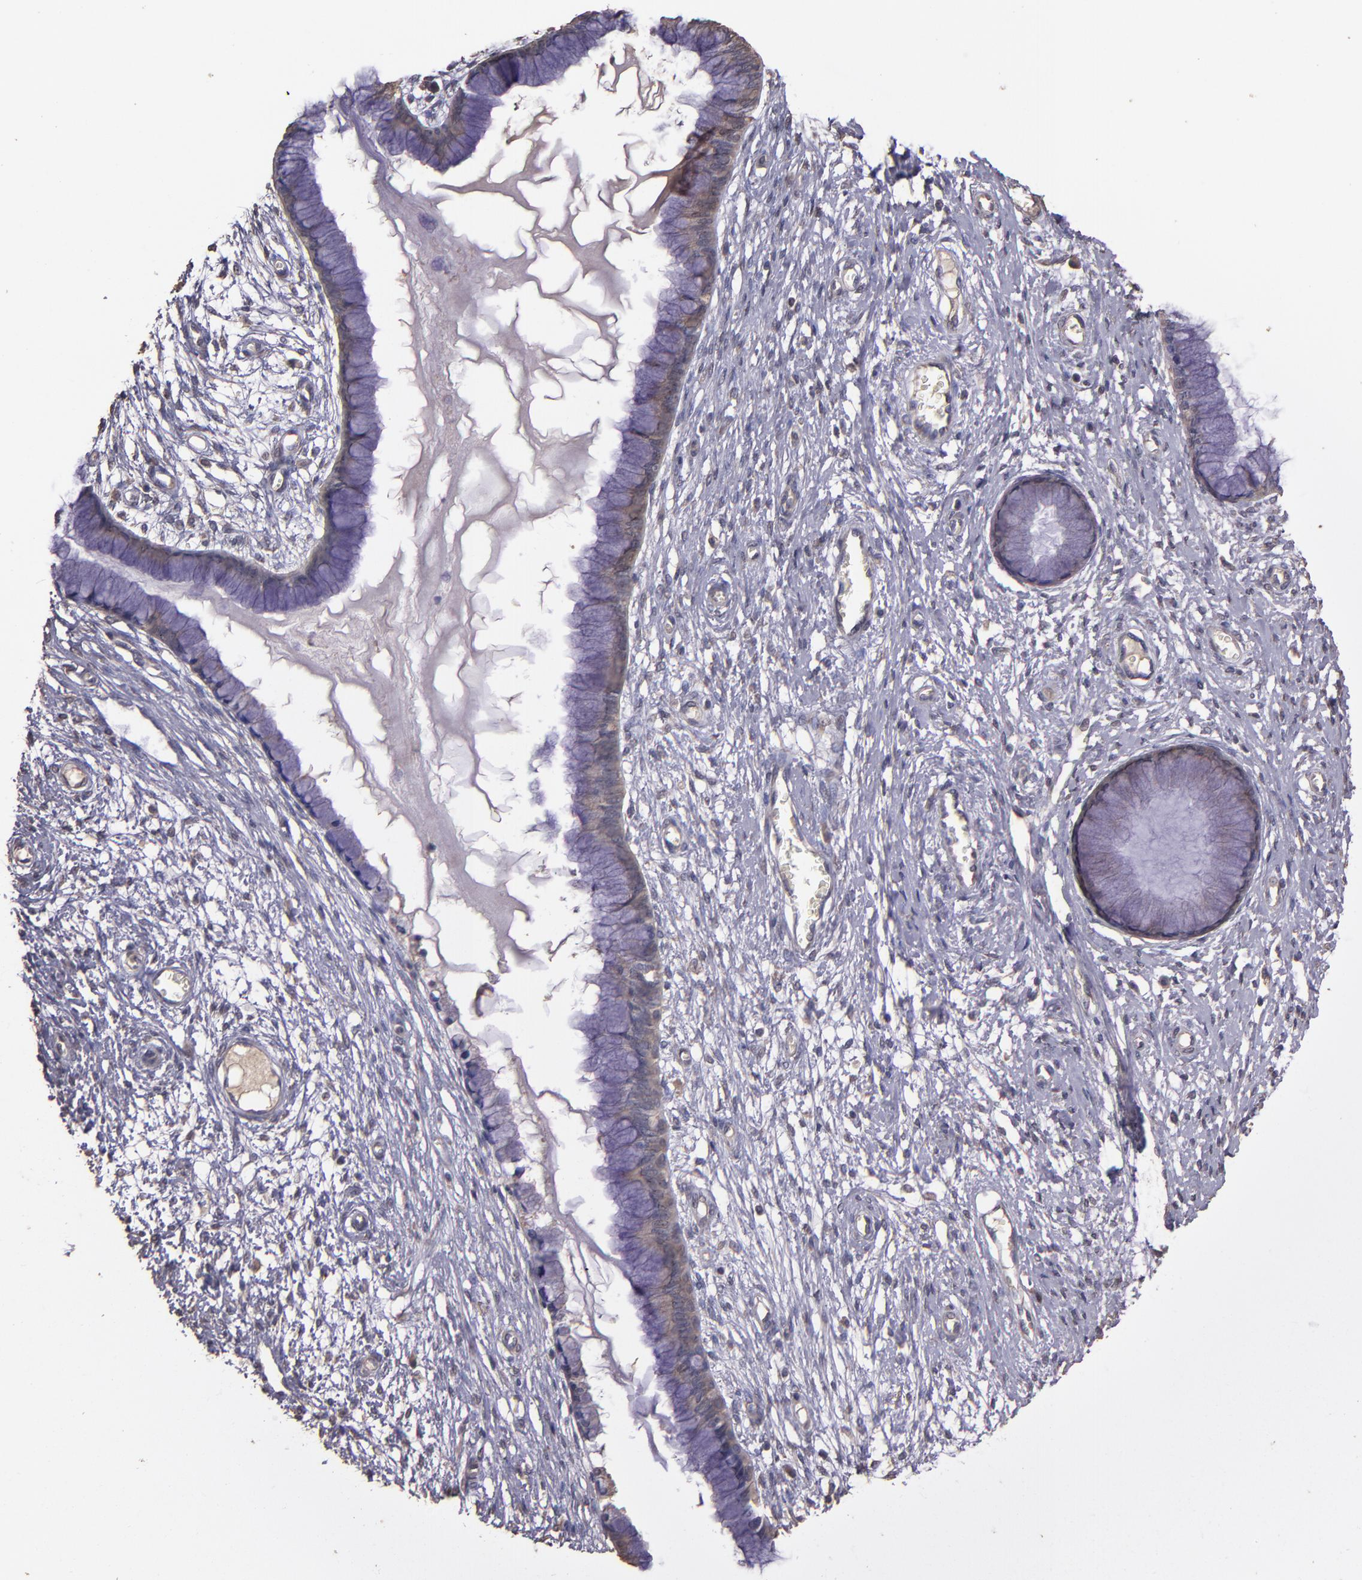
{"staining": {"intensity": "weak", "quantity": ">75%", "location": "cytoplasmic/membranous"}, "tissue": "cervix", "cell_type": "Glandular cells", "image_type": "normal", "snomed": [{"axis": "morphology", "description": "Normal tissue, NOS"}, {"axis": "topography", "description": "Cervix"}], "caption": "Cervix stained with DAB (3,3'-diaminobenzidine) immunohistochemistry (IHC) reveals low levels of weak cytoplasmic/membranous staining in about >75% of glandular cells.", "gene": "HECTD1", "patient": {"sex": "female", "age": 55}}